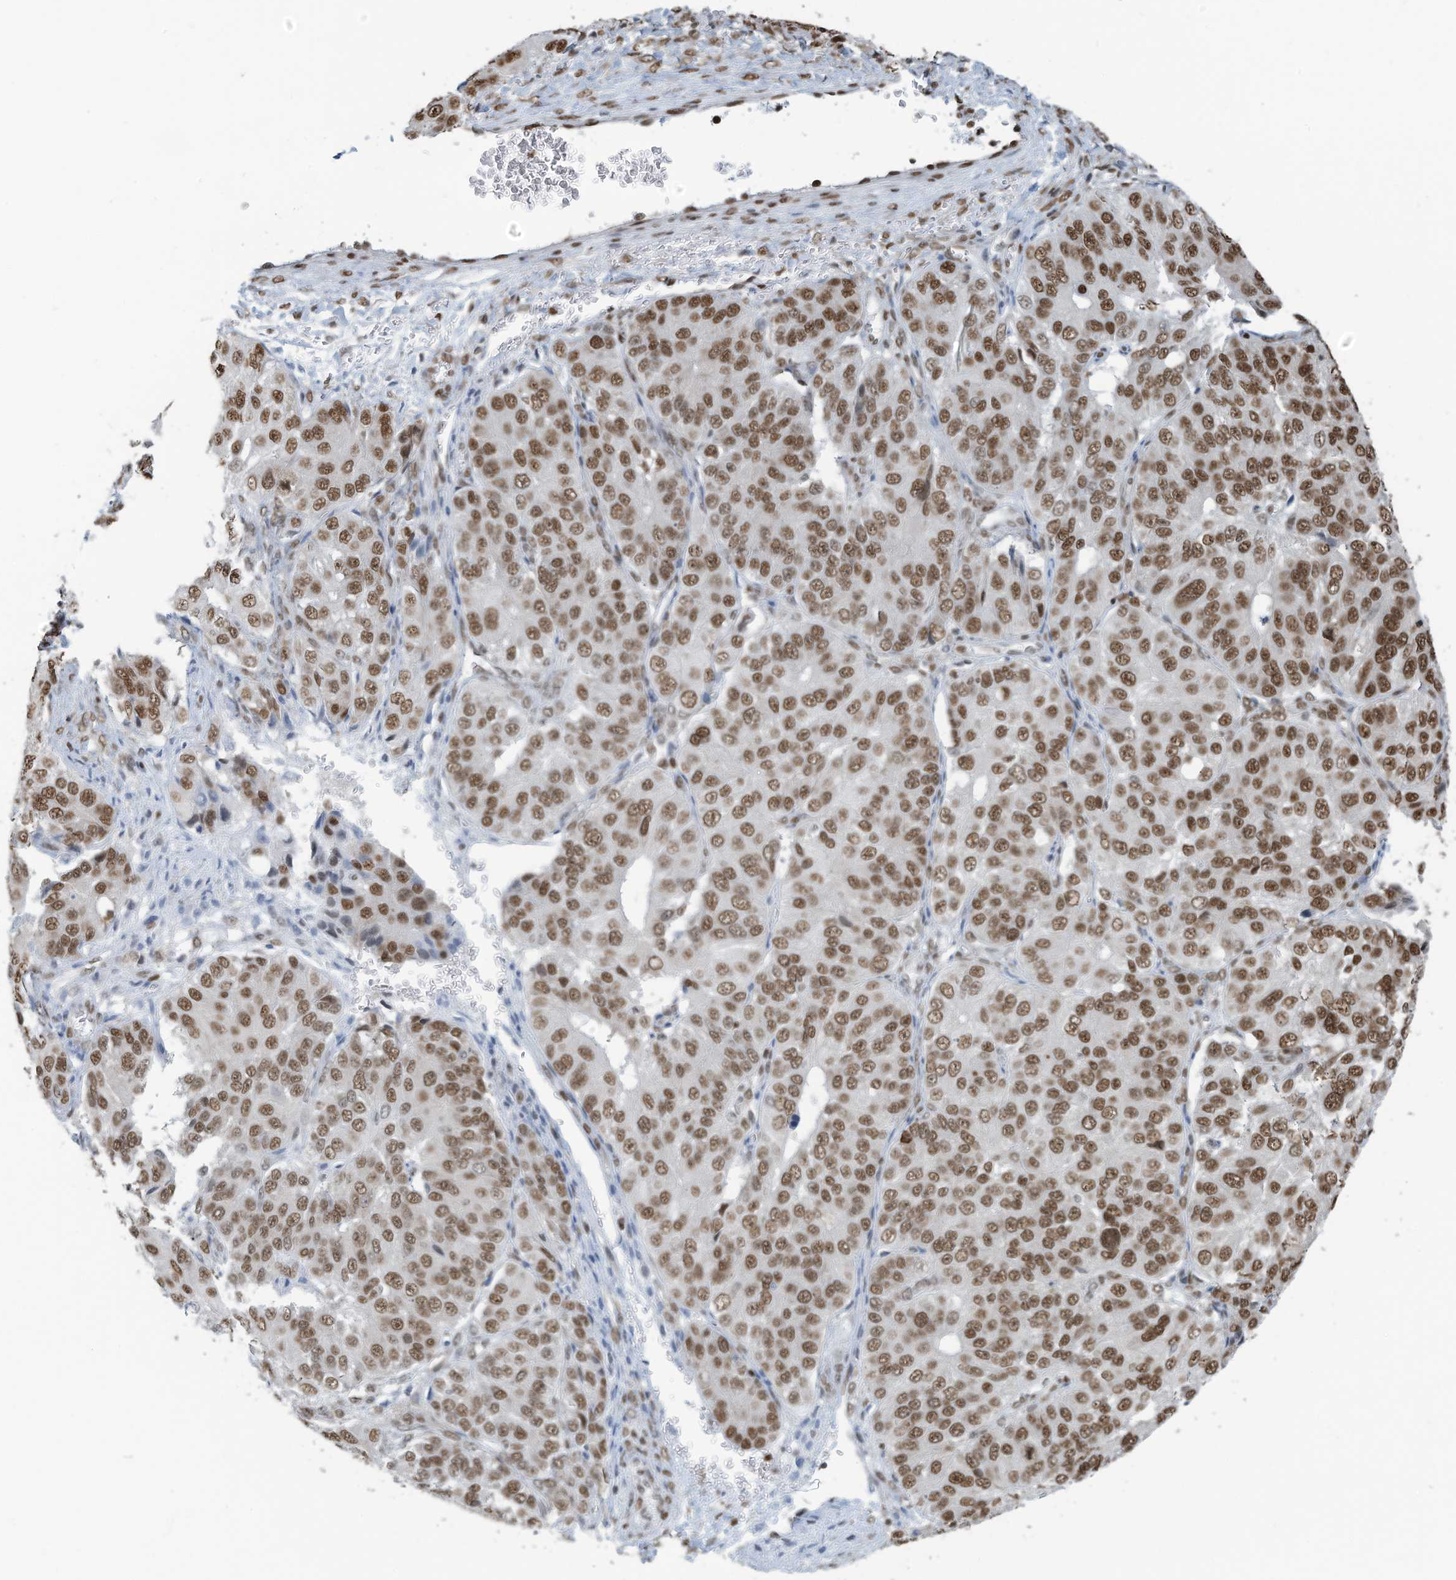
{"staining": {"intensity": "moderate", "quantity": ">75%", "location": "nuclear"}, "tissue": "ovarian cancer", "cell_type": "Tumor cells", "image_type": "cancer", "snomed": [{"axis": "morphology", "description": "Carcinoma, endometroid"}, {"axis": "topography", "description": "Ovary"}], "caption": "About >75% of tumor cells in ovarian cancer show moderate nuclear protein expression as visualized by brown immunohistochemical staining.", "gene": "SARNP", "patient": {"sex": "female", "age": 51}}